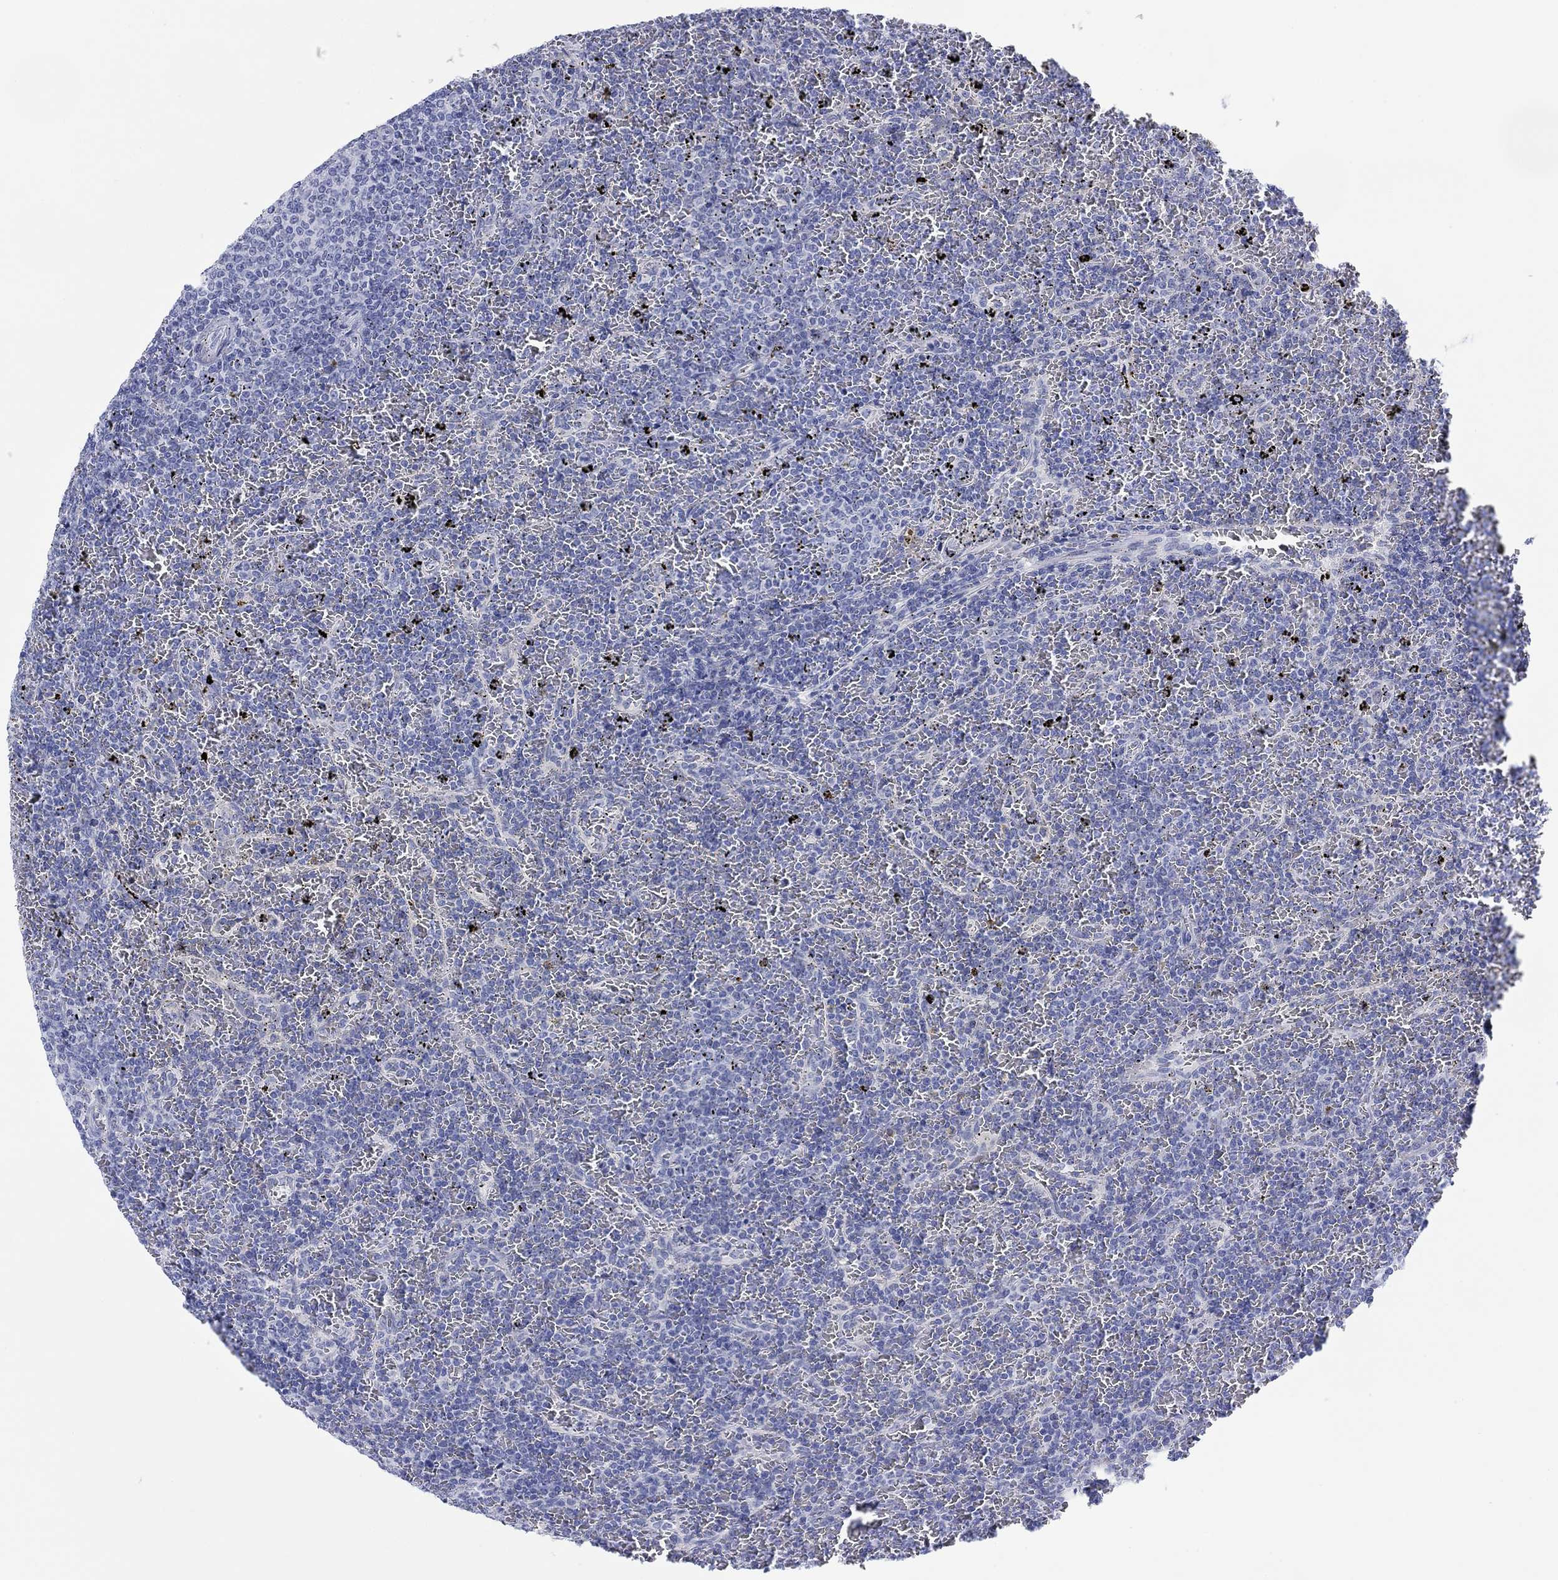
{"staining": {"intensity": "negative", "quantity": "none", "location": "none"}, "tissue": "lymphoma", "cell_type": "Tumor cells", "image_type": "cancer", "snomed": [{"axis": "morphology", "description": "Malignant lymphoma, non-Hodgkin's type, Low grade"}, {"axis": "topography", "description": "Spleen"}], "caption": "This is an immunohistochemistry photomicrograph of human lymphoma. There is no positivity in tumor cells.", "gene": "ATP1B1", "patient": {"sex": "female", "age": 77}}